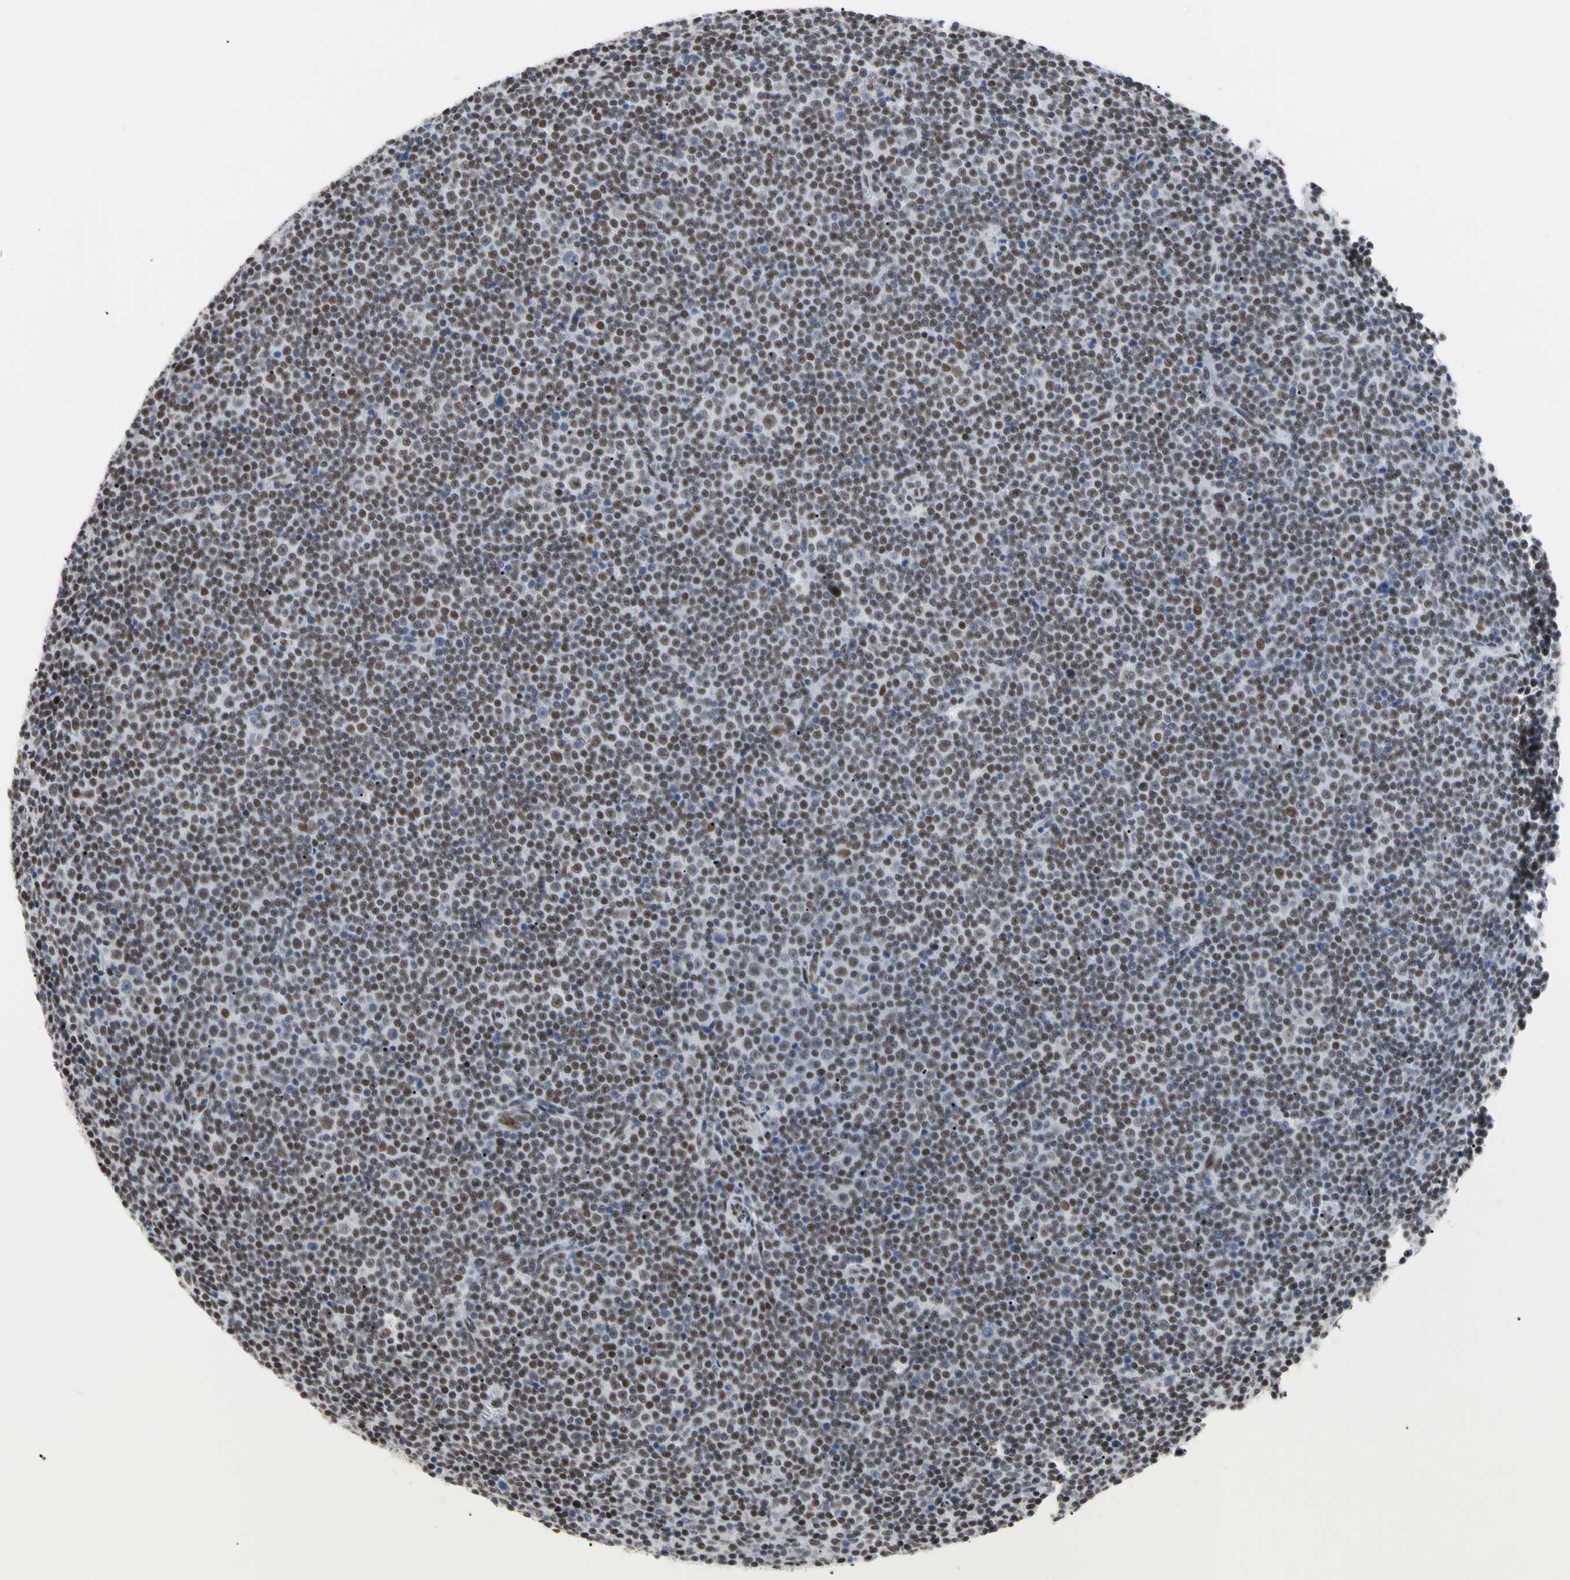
{"staining": {"intensity": "moderate", "quantity": ">75%", "location": "nuclear"}, "tissue": "lymphoma", "cell_type": "Tumor cells", "image_type": "cancer", "snomed": [{"axis": "morphology", "description": "Malignant lymphoma, non-Hodgkin's type, Low grade"}, {"axis": "topography", "description": "Lymph node"}], "caption": "A medium amount of moderate nuclear expression is identified in approximately >75% of tumor cells in low-grade malignant lymphoma, non-Hodgkin's type tissue.", "gene": "FAM98B", "patient": {"sex": "female", "age": 67}}